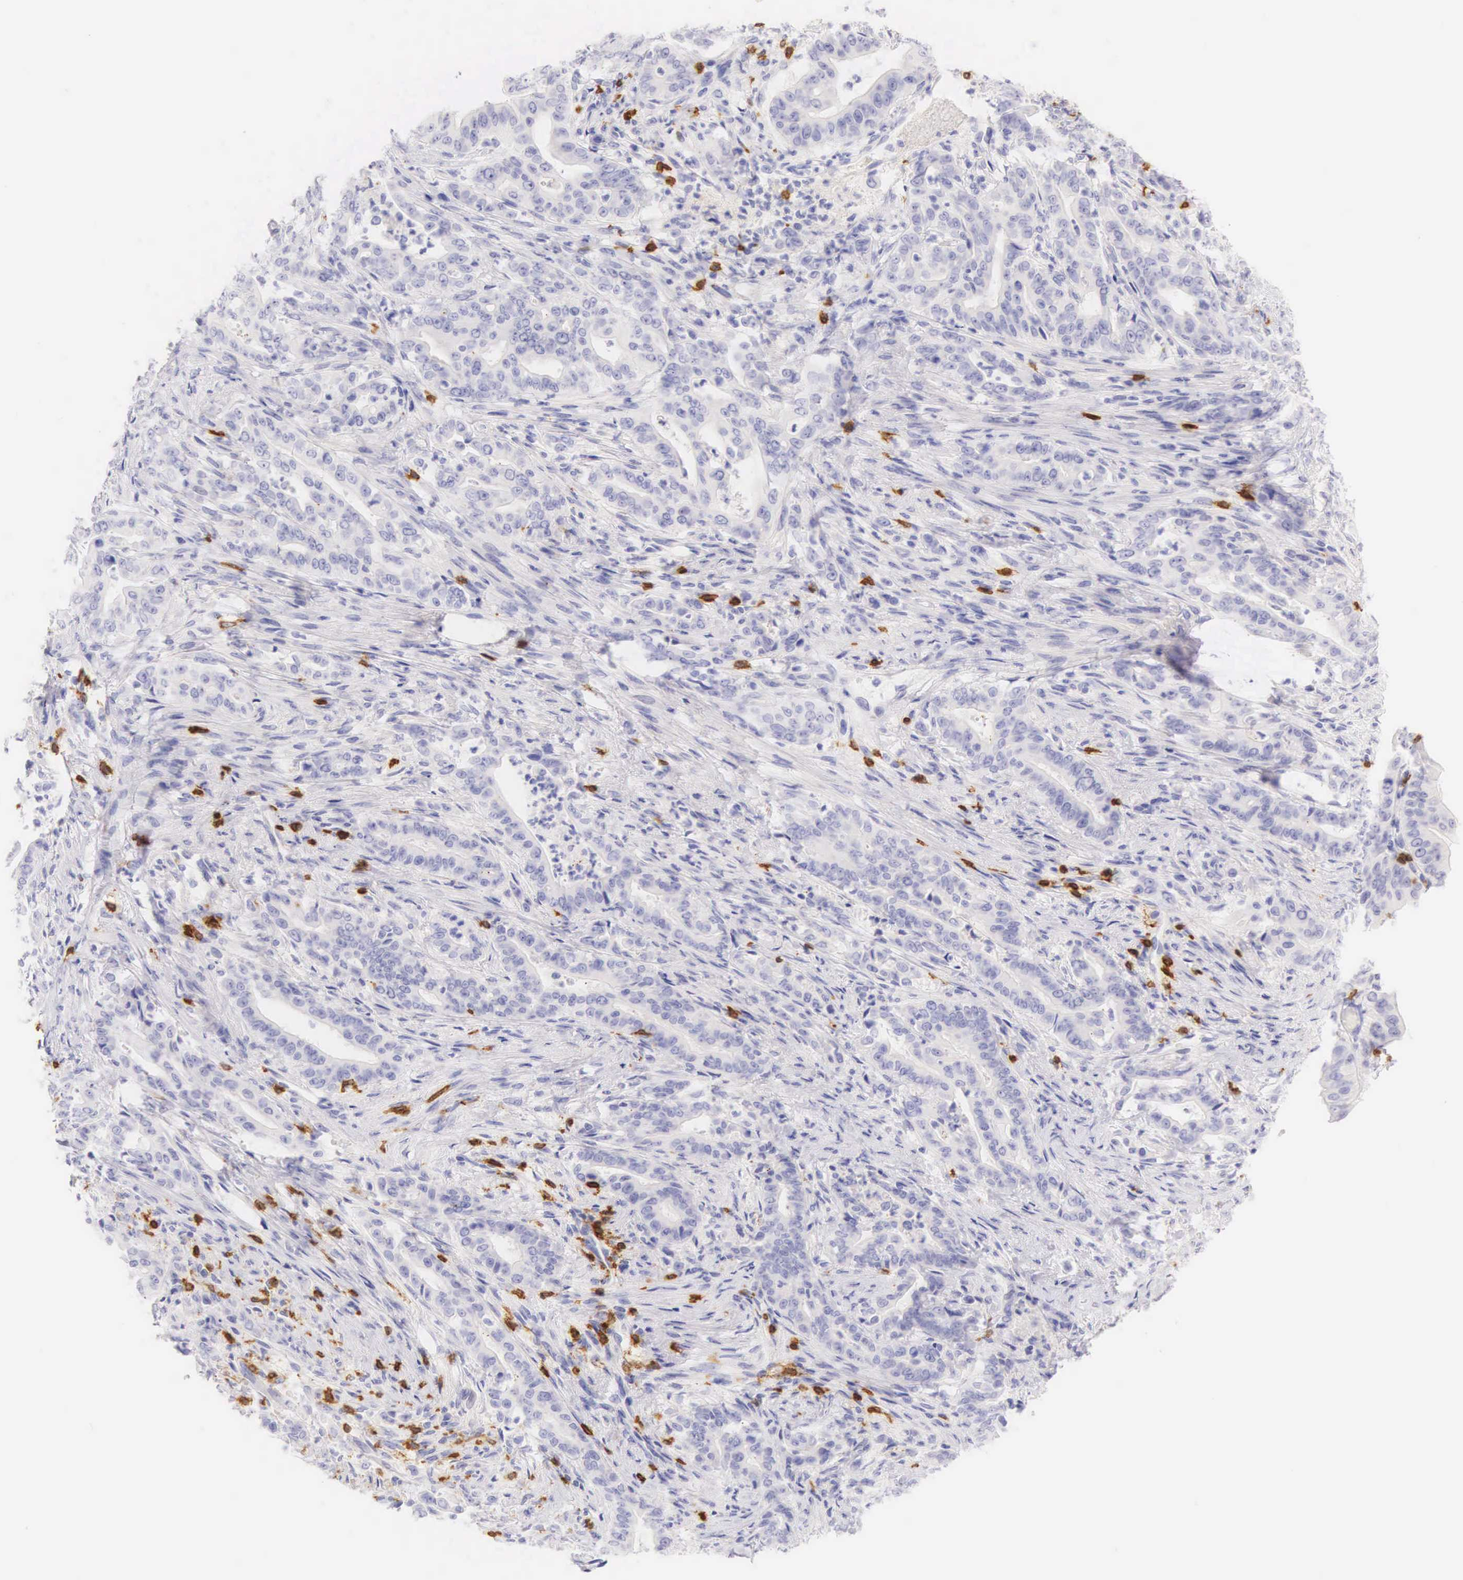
{"staining": {"intensity": "negative", "quantity": "none", "location": "none"}, "tissue": "stomach cancer", "cell_type": "Tumor cells", "image_type": "cancer", "snomed": [{"axis": "morphology", "description": "Adenocarcinoma, NOS"}, {"axis": "topography", "description": "Stomach"}], "caption": "Immunohistochemistry (IHC) image of neoplastic tissue: stomach cancer (adenocarcinoma) stained with DAB (3,3'-diaminobenzidine) displays no significant protein staining in tumor cells. (Stains: DAB immunohistochemistry with hematoxylin counter stain, Microscopy: brightfield microscopy at high magnification).", "gene": "CD3E", "patient": {"sex": "female", "age": 76}}